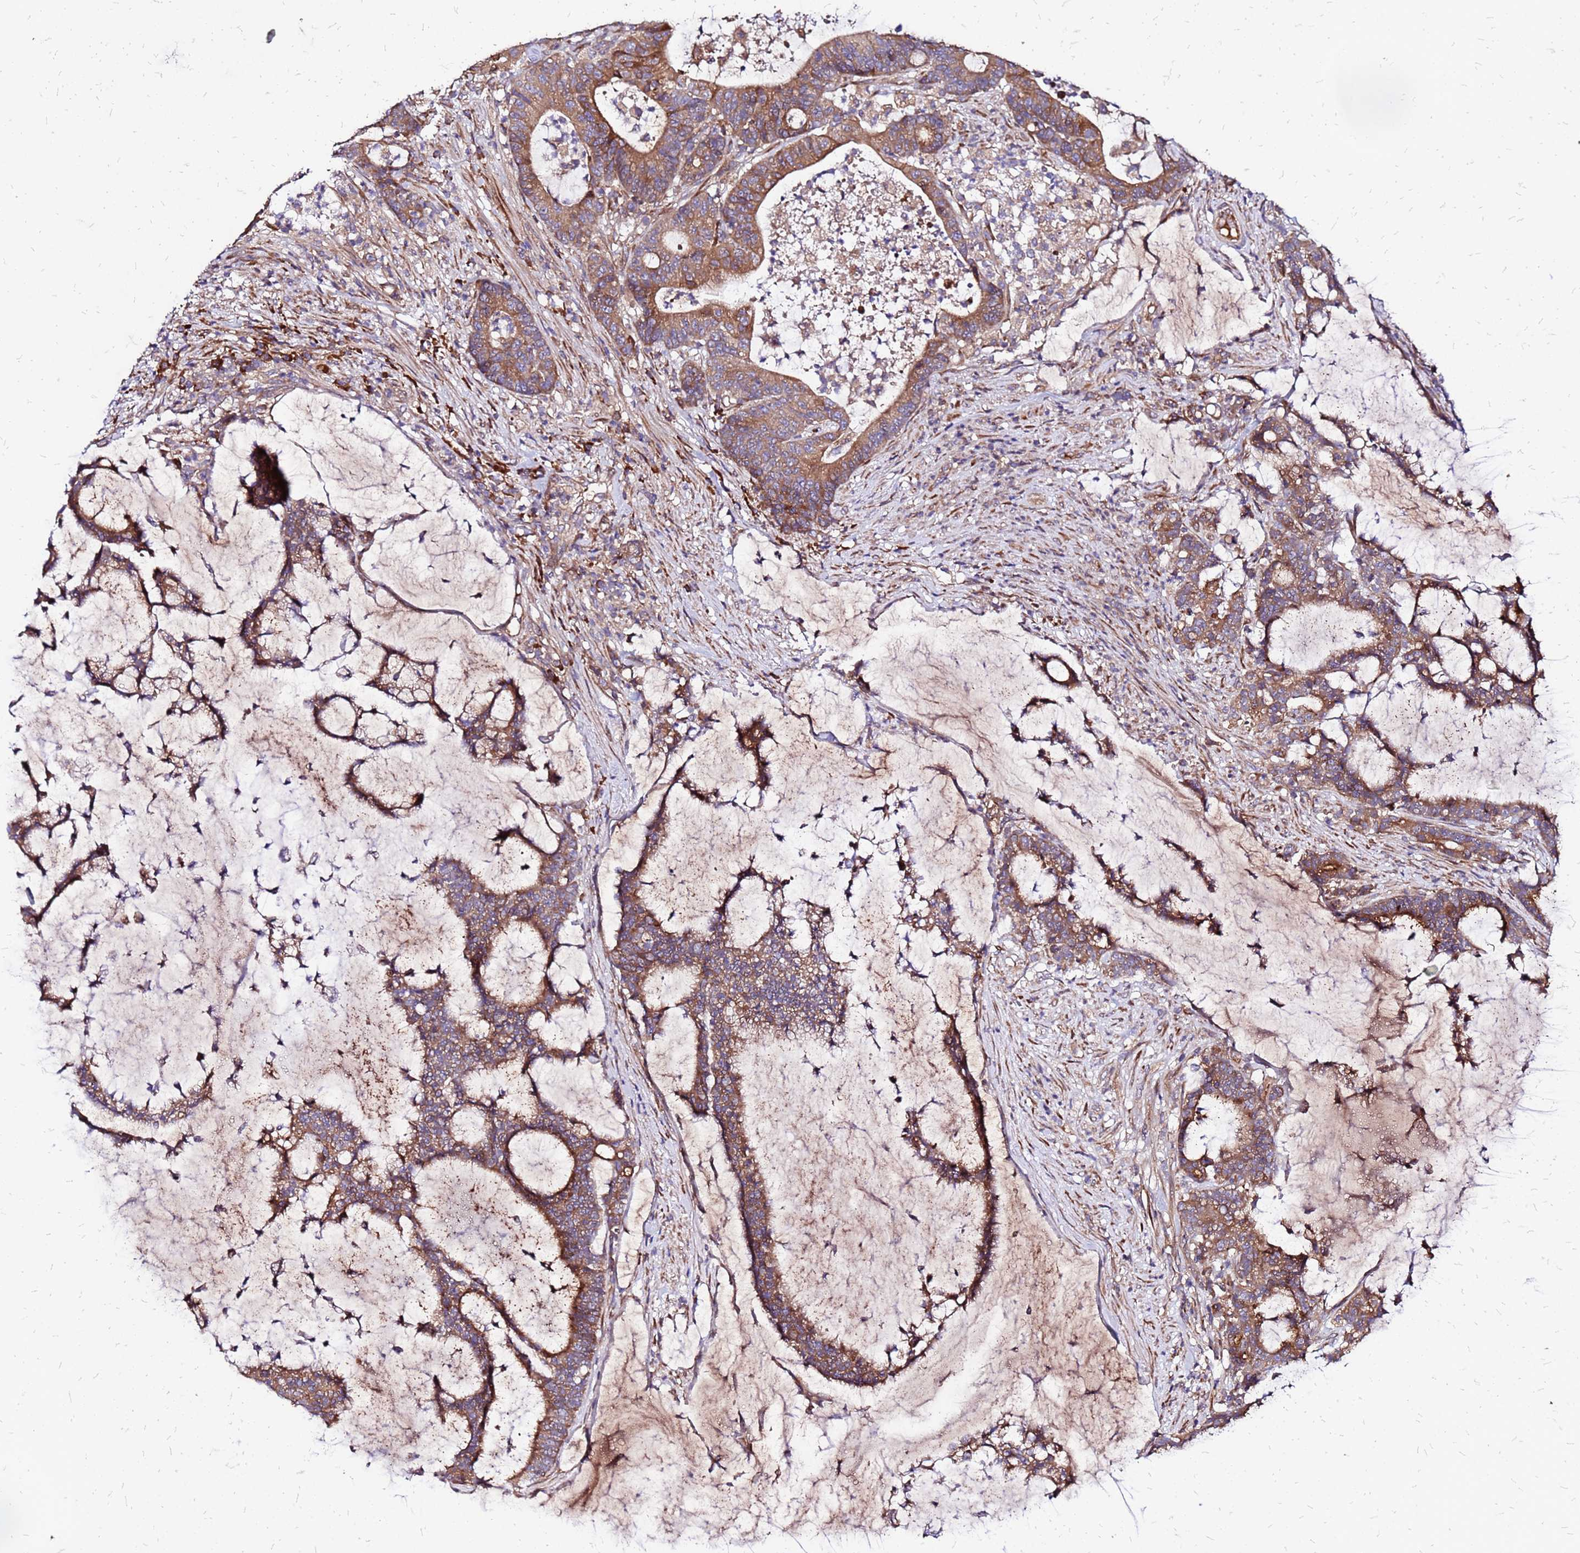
{"staining": {"intensity": "moderate", "quantity": ">75%", "location": "cytoplasmic/membranous"}, "tissue": "colorectal cancer", "cell_type": "Tumor cells", "image_type": "cancer", "snomed": [{"axis": "morphology", "description": "Adenocarcinoma, NOS"}, {"axis": "topography", "description": "Colon"}], "caption": "This is a micrograph of IHC staining of colorectal cancer, which shows moderate staining in the cytoplasmic/membranous of tumor cells.", "gene": "VMO1", "patient": {"sex": "female", "age": 84}}